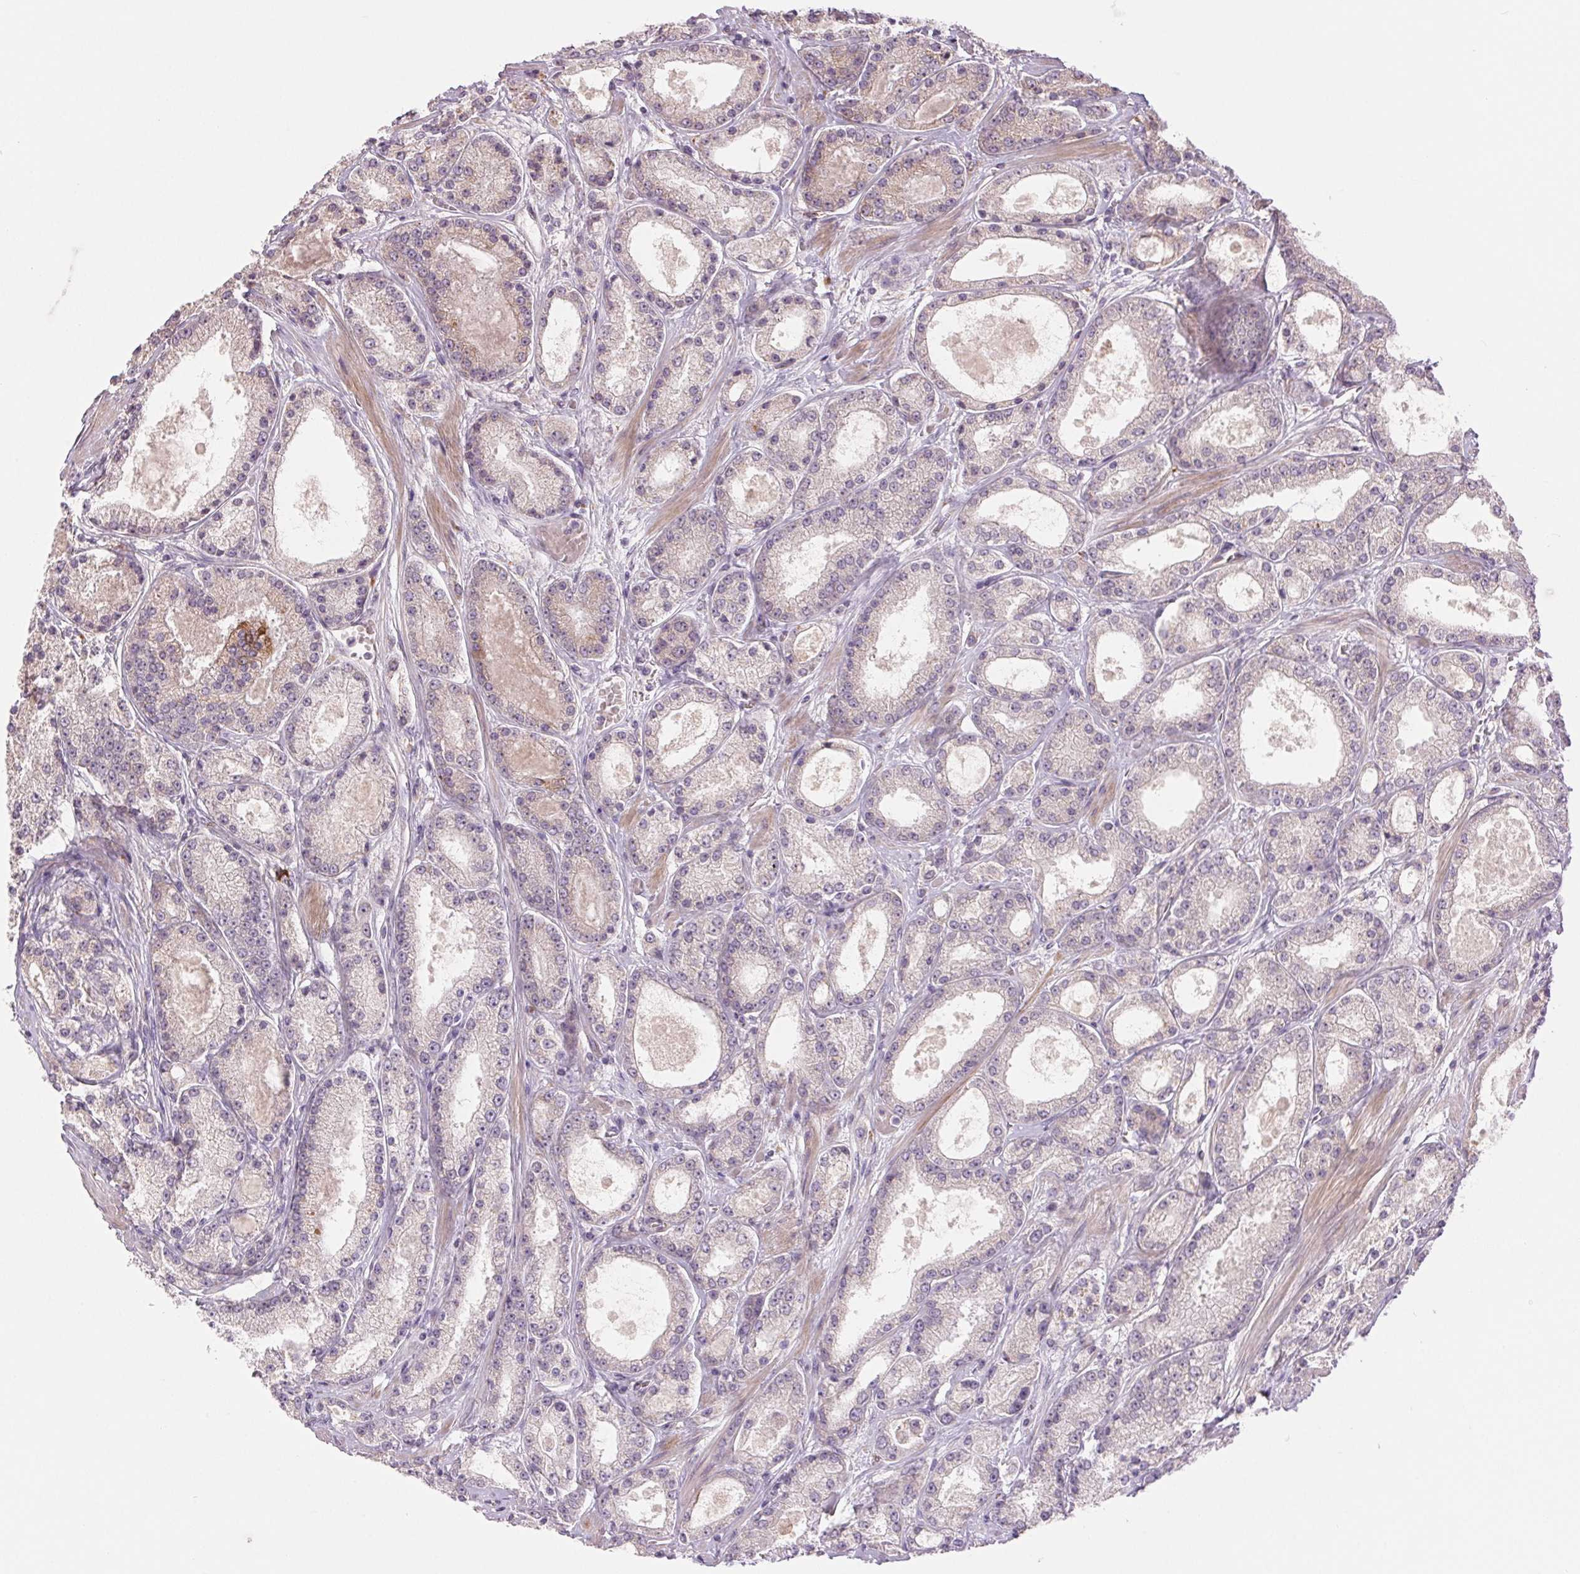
{"staining": {"intensity": "moderate", "quantity": "<25%", "location": "cytoplasmic/membranous"}, "tissue": "prostate cancer", "cell_type": "Tumor cells", "image_type": "cancer", "snomed": [{"axis": "morphology", "description": "Adenocarcinoma, High grade"}, {"axis": "topography", "description": "Prostate"}], "caption": "The immunohistochemical stain shows moderate cytoplasmic/membranous expression in tumor cells of prostate cancer (adenocarcinoma (high-grade)) tissue. (DAB (3,3'-diaminobenzidine) IHC, brown staining for protein, blue staining for nuclei).", "gene": "METTL17", "patient": {"sex": "male", "age": 67}}